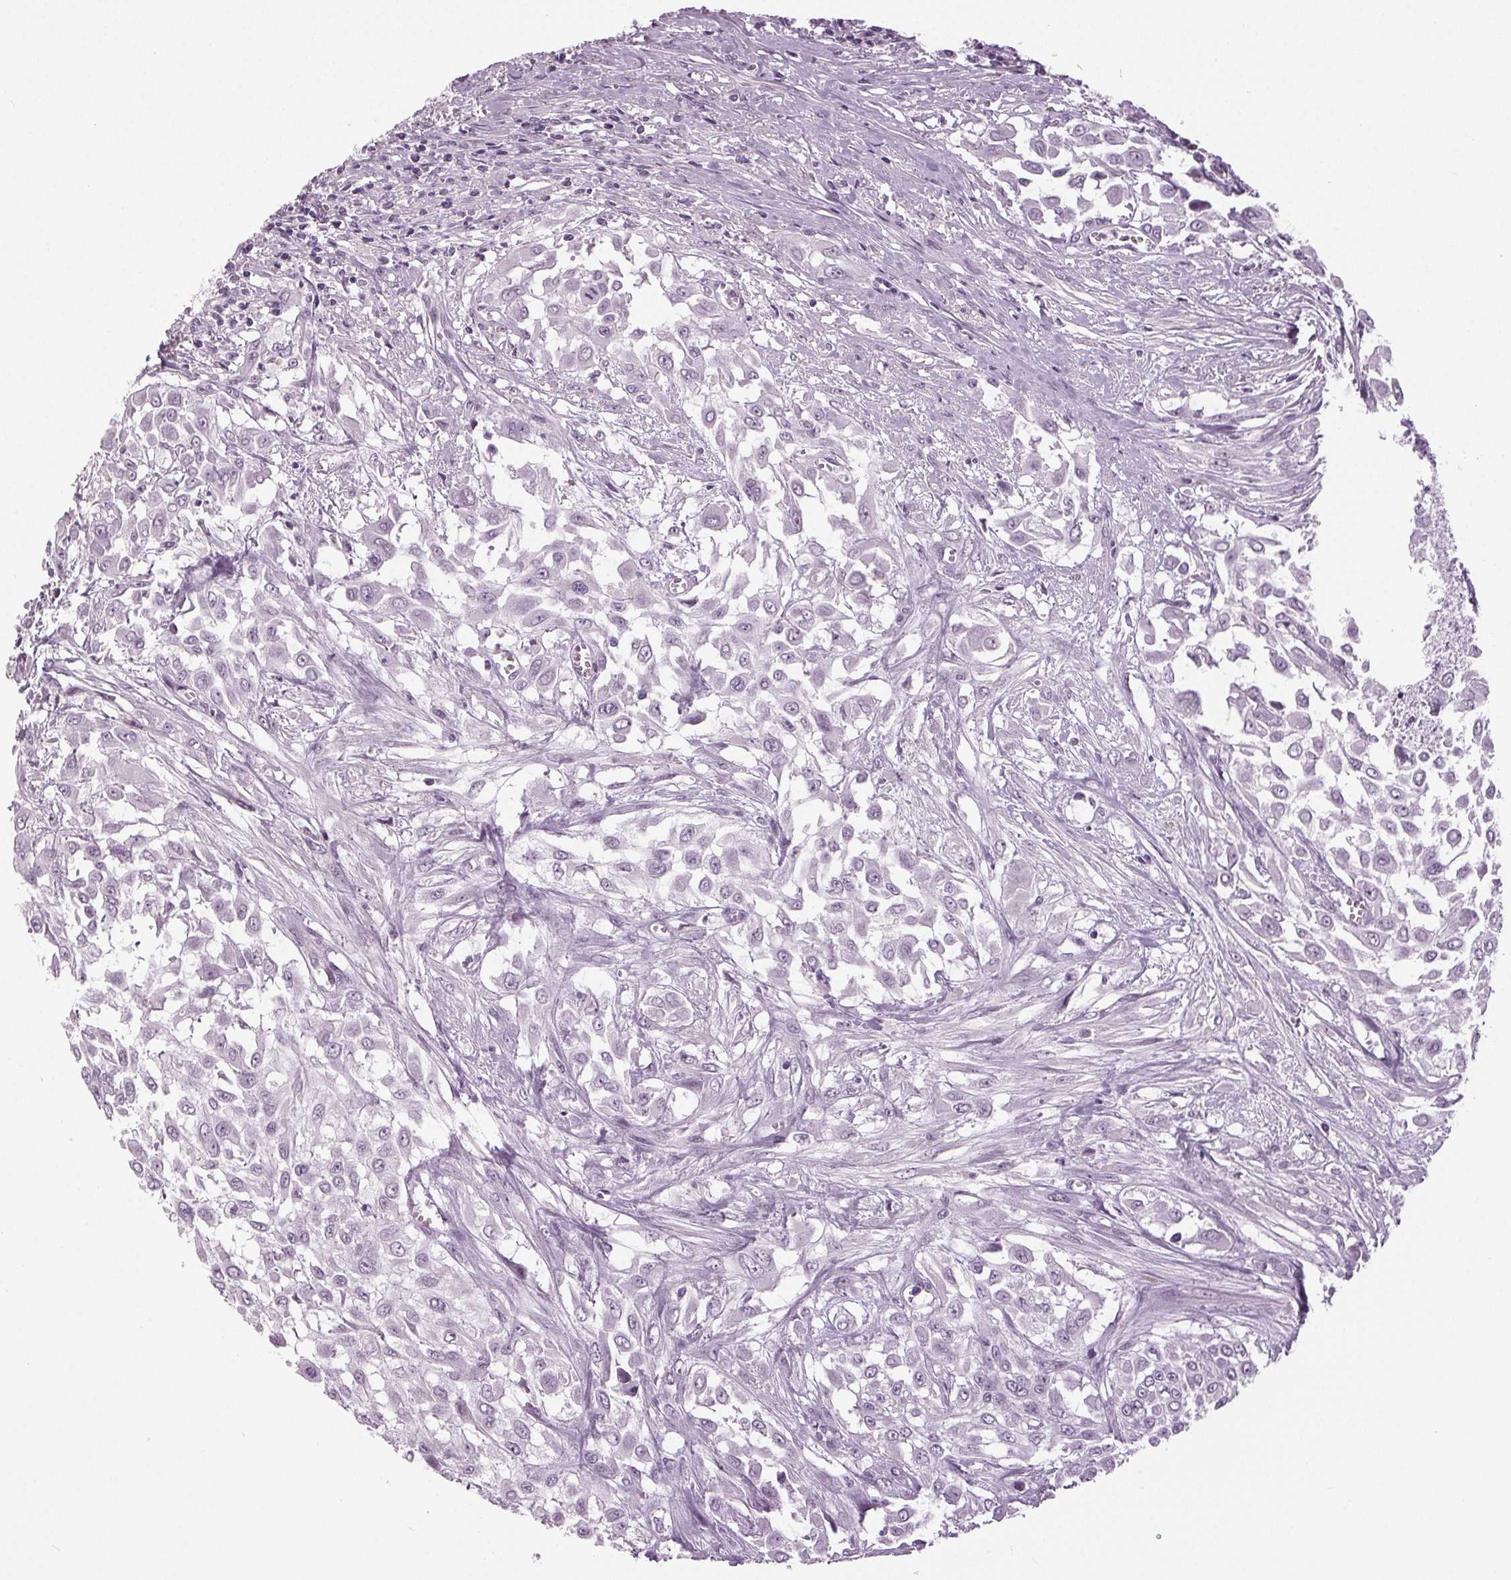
{"staining": {"intensity": "negative", "quantity": "none", "location": "none"}, "tissue": "urothelial cancer", "cell_type": "Tumor cells", "image_type": "cancer", "snomed": [{"axis": "morphology", "description": "Urothelial carcinoma, High grade"}, {"axis": "topography", "description": "Urinary bladder"}], "caption": "IHC photomicrograph of urothelial cancer stained for a protein (brown), which shows no staining in tumor cells.", "gene": "DNAH12", "patient": {"sex": "male", "age": 57}}